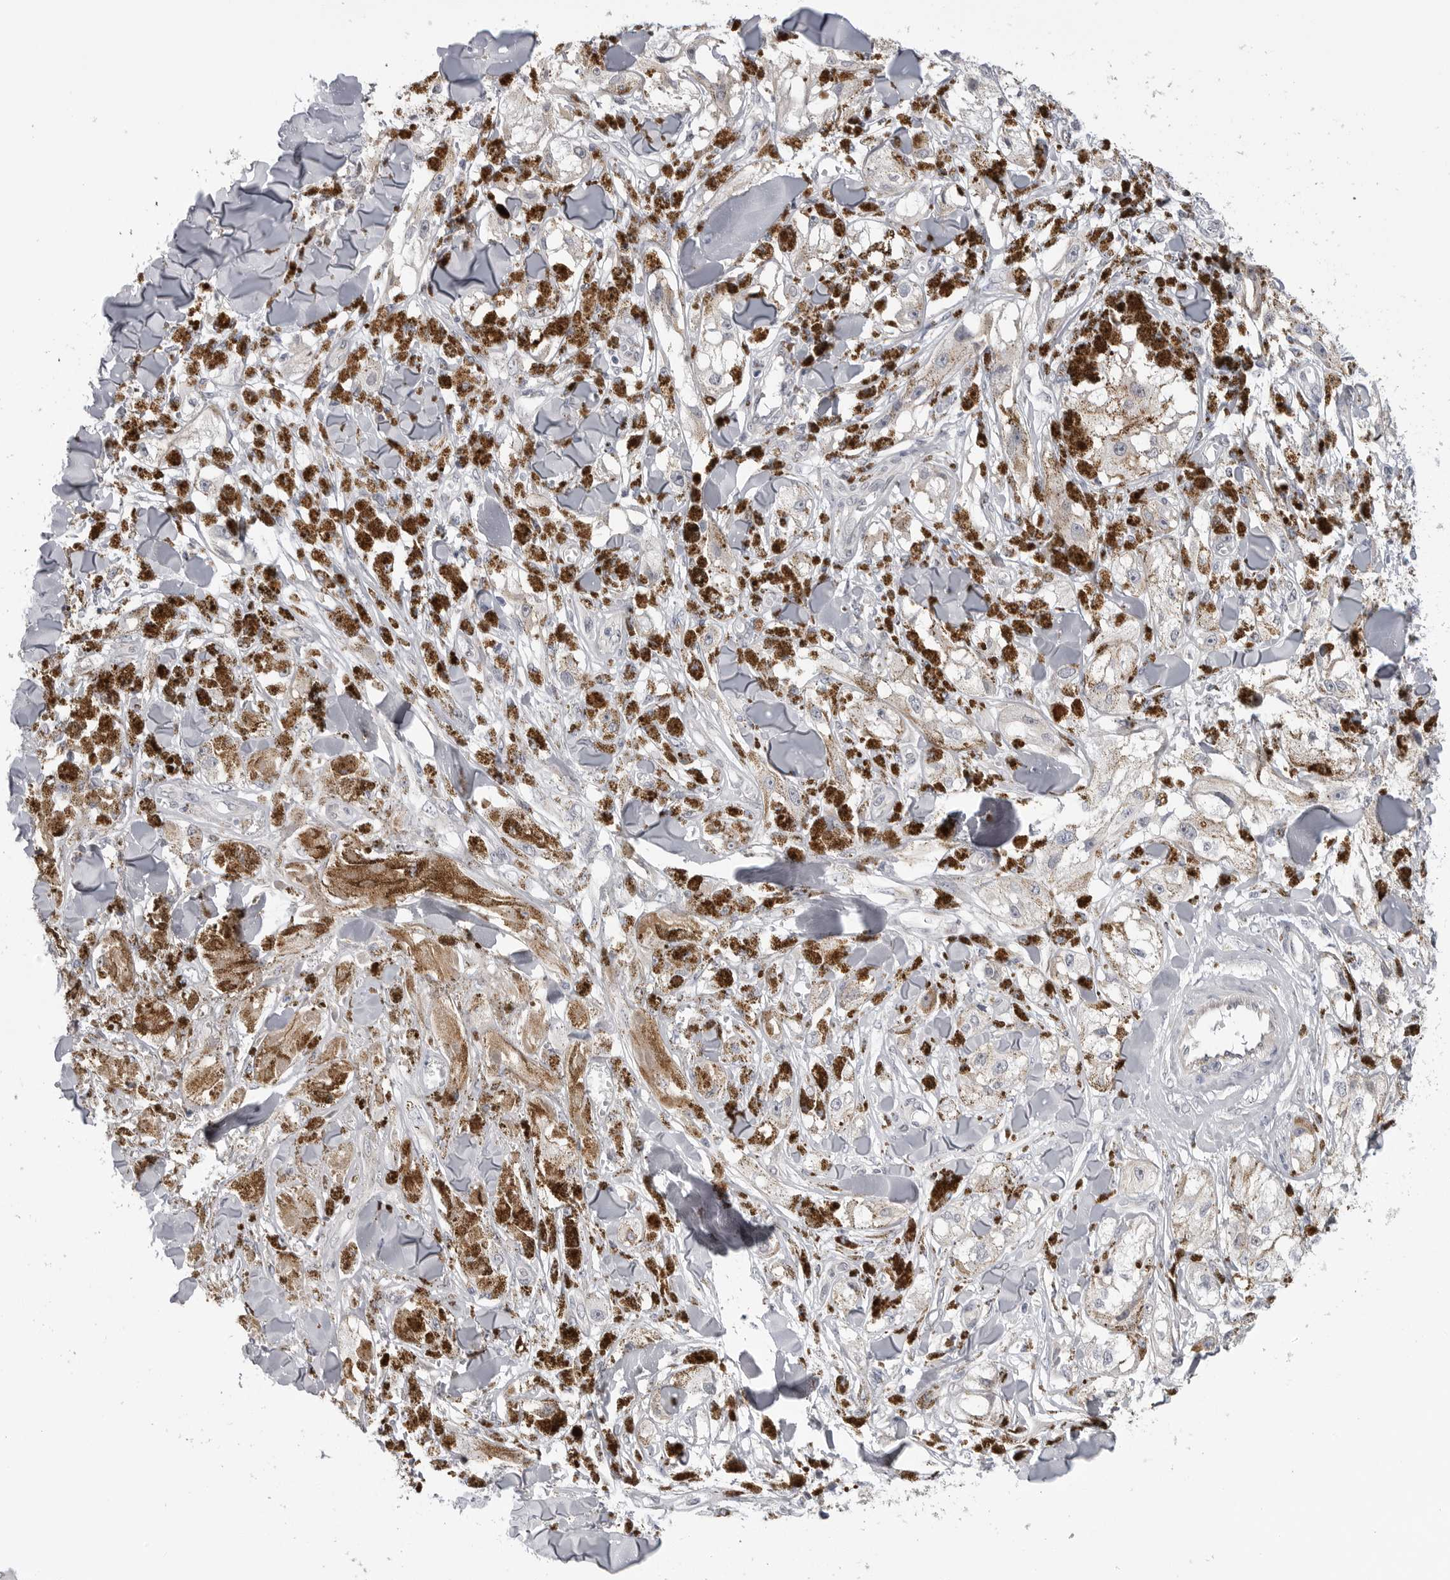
{"staining": {"intensity": "negative", "quantity": "none", "location": "none"}, "tissue": "melanoma", "cell_type": "Tumor cells", "image_type": "cancer", "snomed": [{"axis": "morphology", "description": "Malignant melanoma, NOS"}, {"axis": "topography", "description": "Skin"}], "caption": "Melanoma was stained to show a protein in brown. There is no significant positivity in tumor cells. (DAB (3,3'-diaminobenzidine) immunohistochemistry with hematoxylin counter stain).", "gene": "LRRC45", "patient": {"sex": "male", "age": 88}}